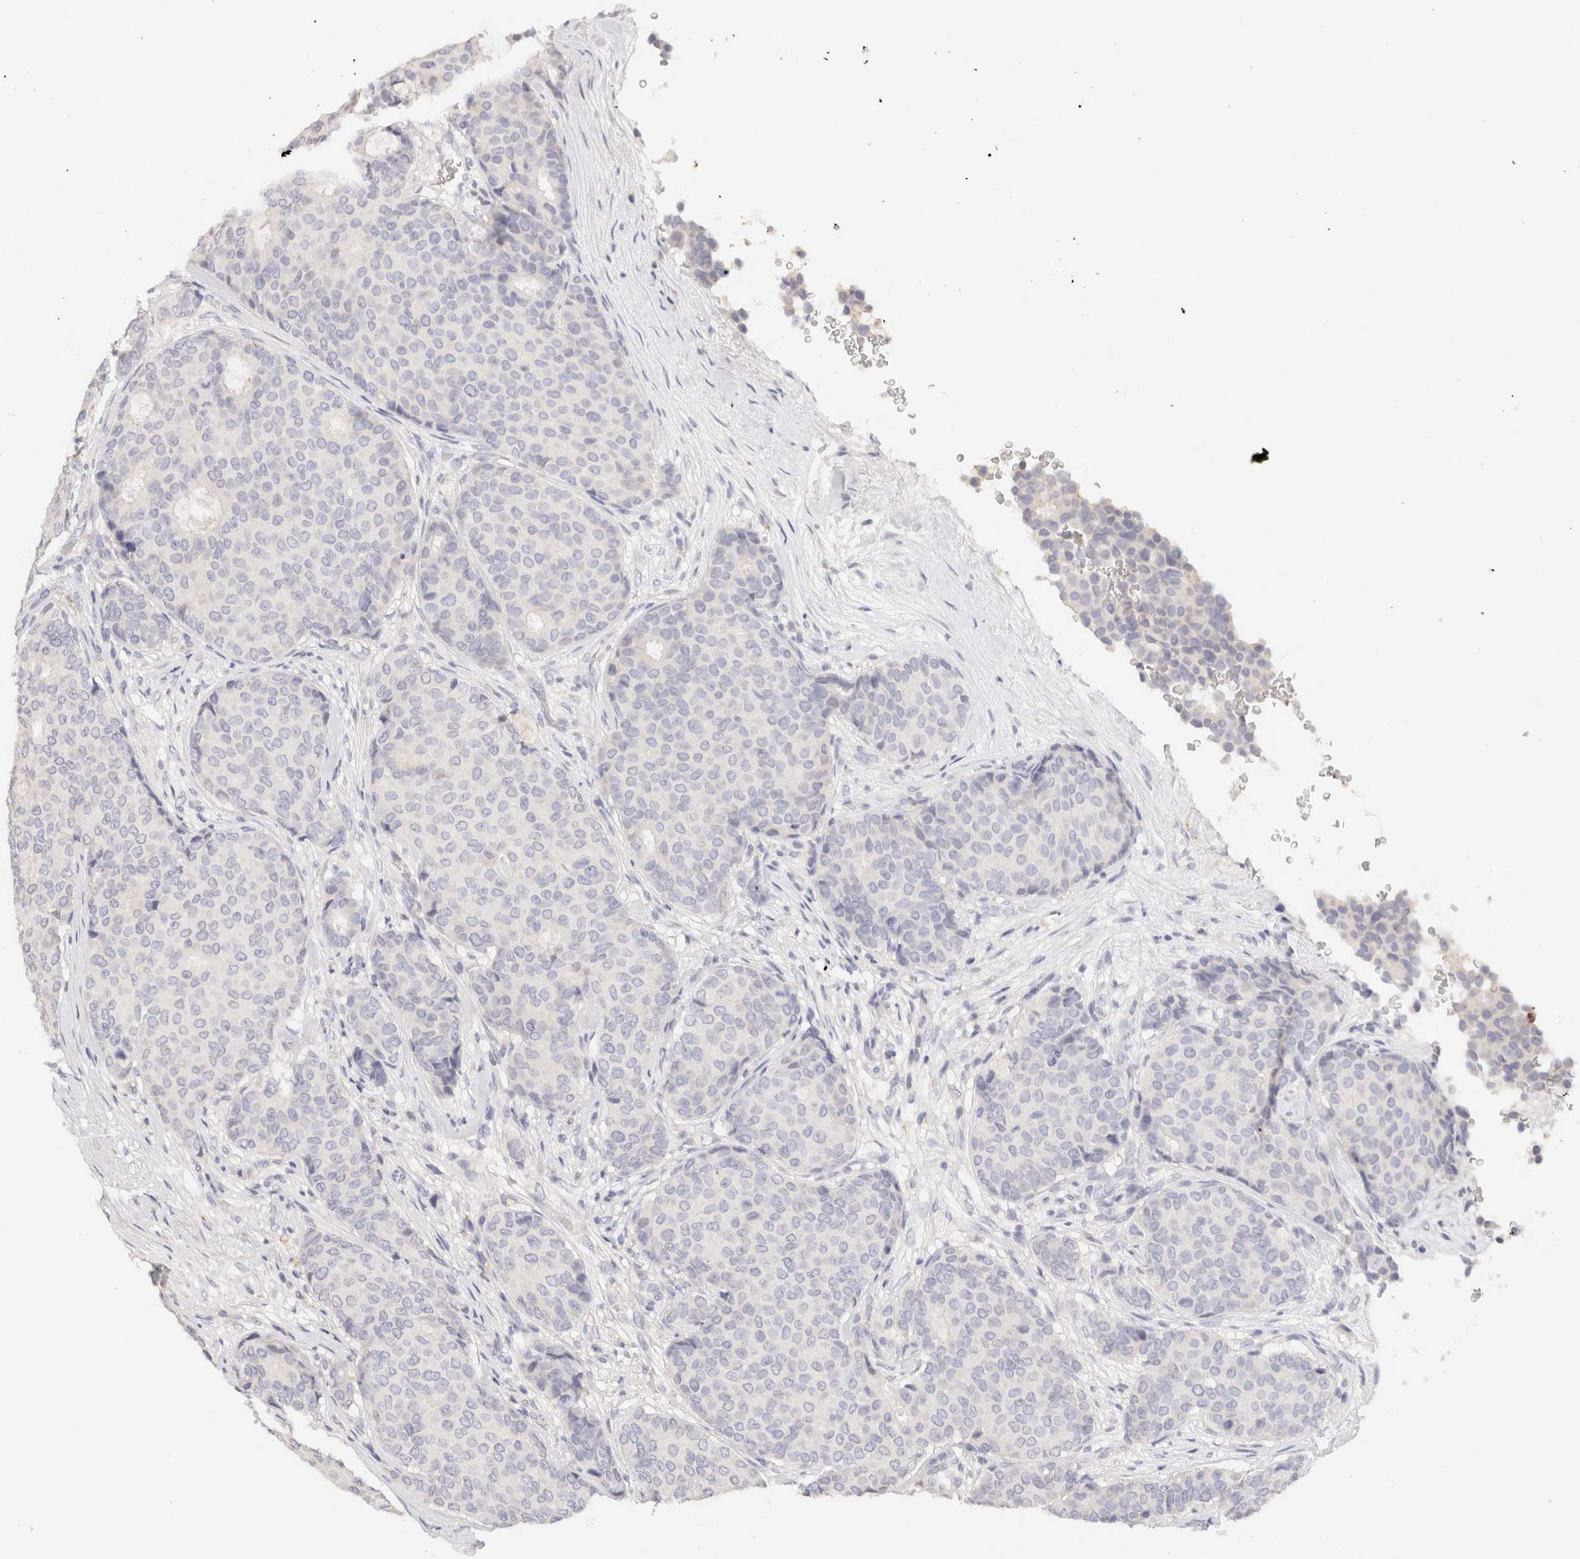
{"staining": {"intensity": "negative", "quantity": "none", "location": "none"}, "tissue": "breast cancer", "cell_type": "Tumor cells", "image_type": "cancer", "snomed": [{"axis": "morphology", "description": "Duct carcinoma"}, {"axis": "topography", "description": "Breast"}], "caption": "Micrograph shows no significant protein positivity in tumor cells of invasive ductal carcinoma (breast). (Brightfield microscopy of DAB (3,3'-diaminobenzidine) immunohistochemistry at high magnification).", "gene": "SCGB2A2", "patient": {"sex": "female", "age": 75}}